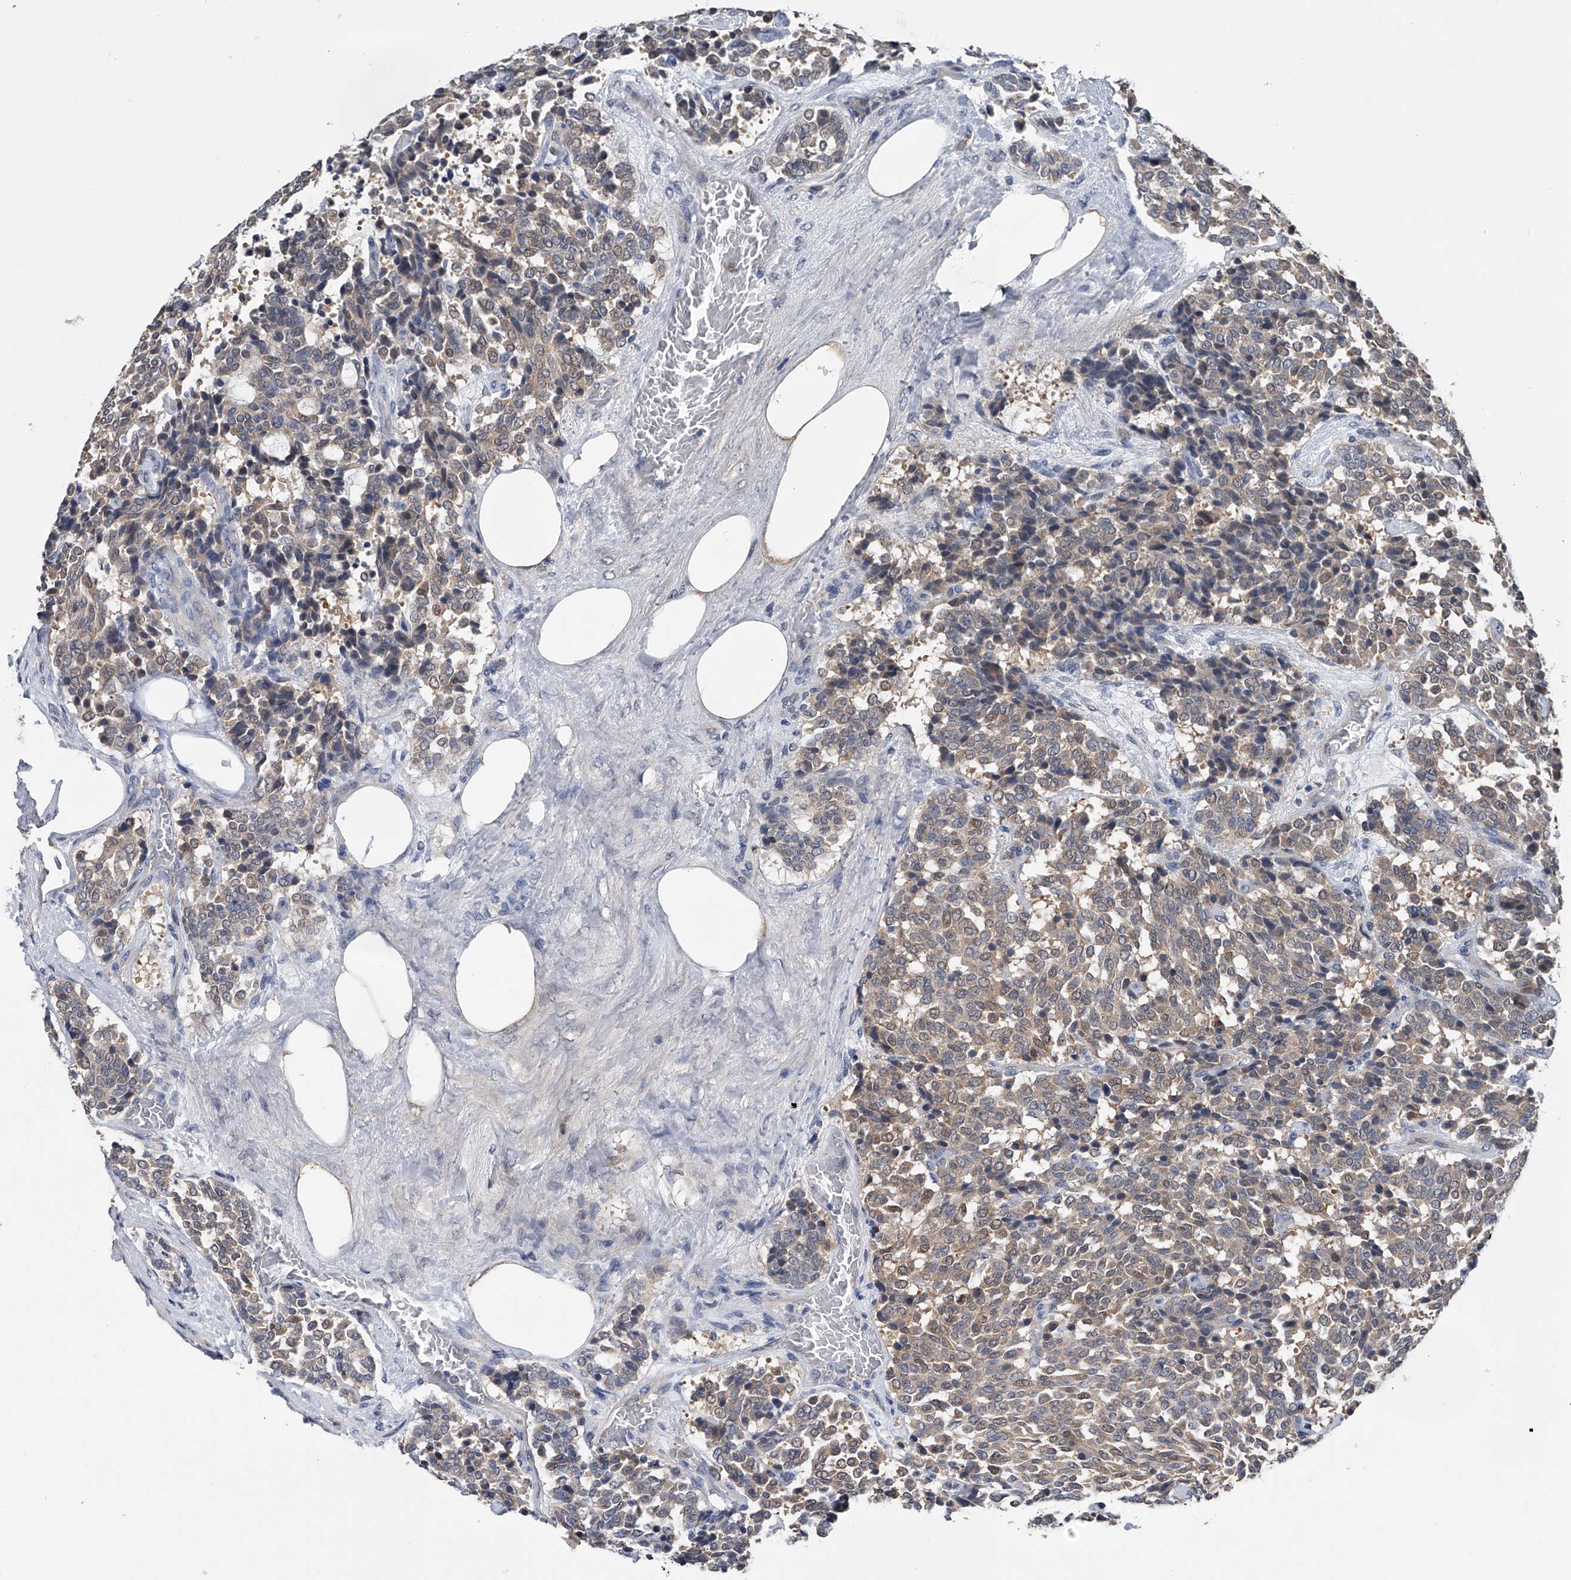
{"staining": {"intensity": "weak", "quantity": "25%-75%", "location": "cytoplasmic/membranous,nuclear"}, "tissue": "carcinoid", "cell_type": "Tumor cells", "image_type": "cancer", "snomed": [{"axis": "morphology", "description": "Carcinoid, malignant, NOS"}, {"axis": "topography", "description": "Pancreas"}], "caption": "There is low levels of weak cytoplasmic/membranous and nuclear positivity in tumor cells of carcinoid, as demonstrated by immunohistochemical staining (brown color).", "gene": "PGM3", "patient": {"sex": "female", "age": 54}}